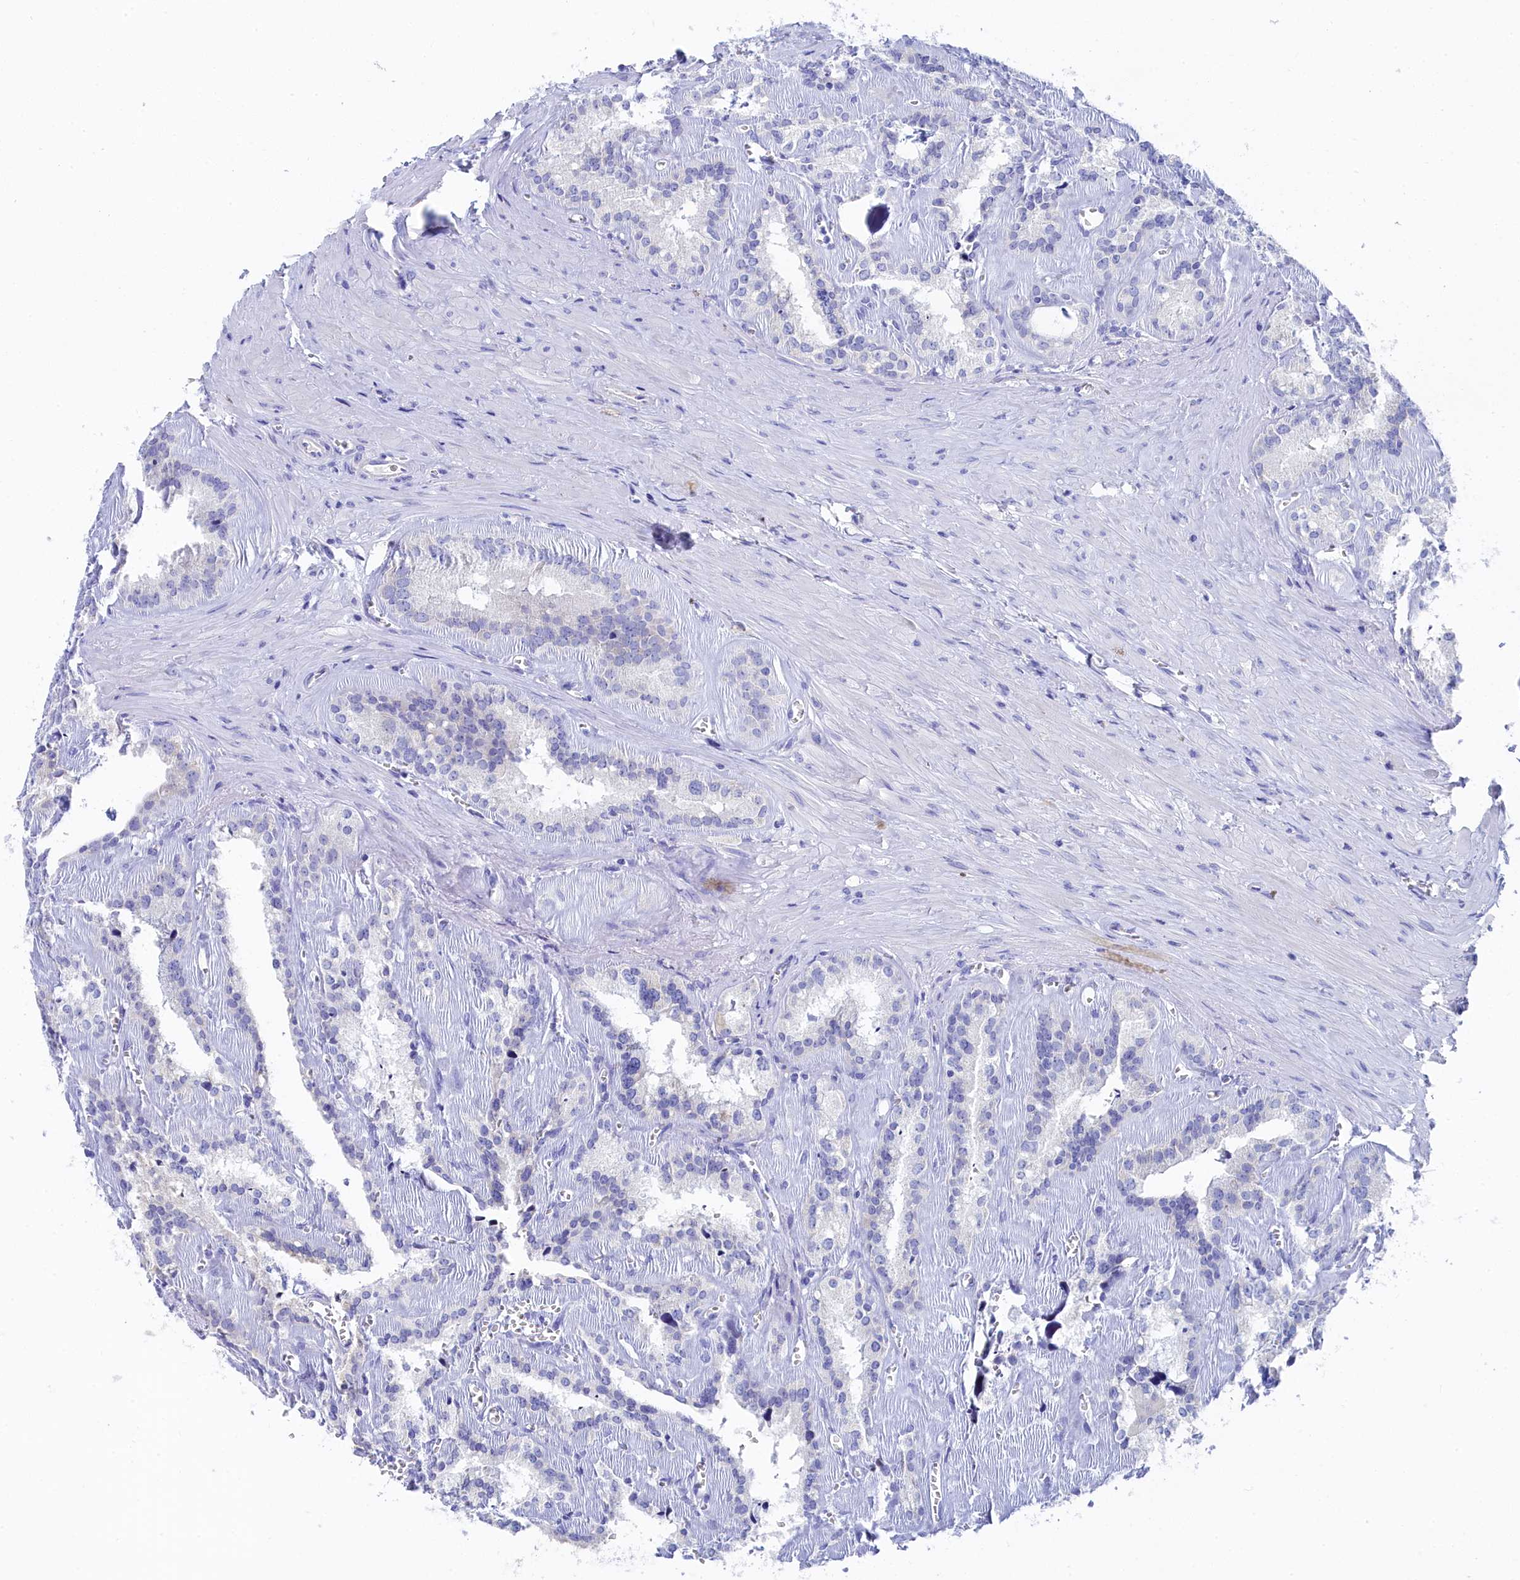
{"staining": {"intensity": "negative", "quantity": "none", "location": "none"}, "tissue": "seminal vesicle", "cell_type": "Glandular cells", "image_type": "normal", "snomed": [{"axis": "morphology", "description": "Normal tissue, NOS"}, {"axis": "topography", "description": "Prostate"}, {"axis": "topography", "description": "Seminal veicle"}], "caption": "Immunohistochemical staining of normal seminal vesicle demonstrates no significant expression in glandular cells.", "gene": "TRIM10", "patient": {"sex": "male", "age": 59}}